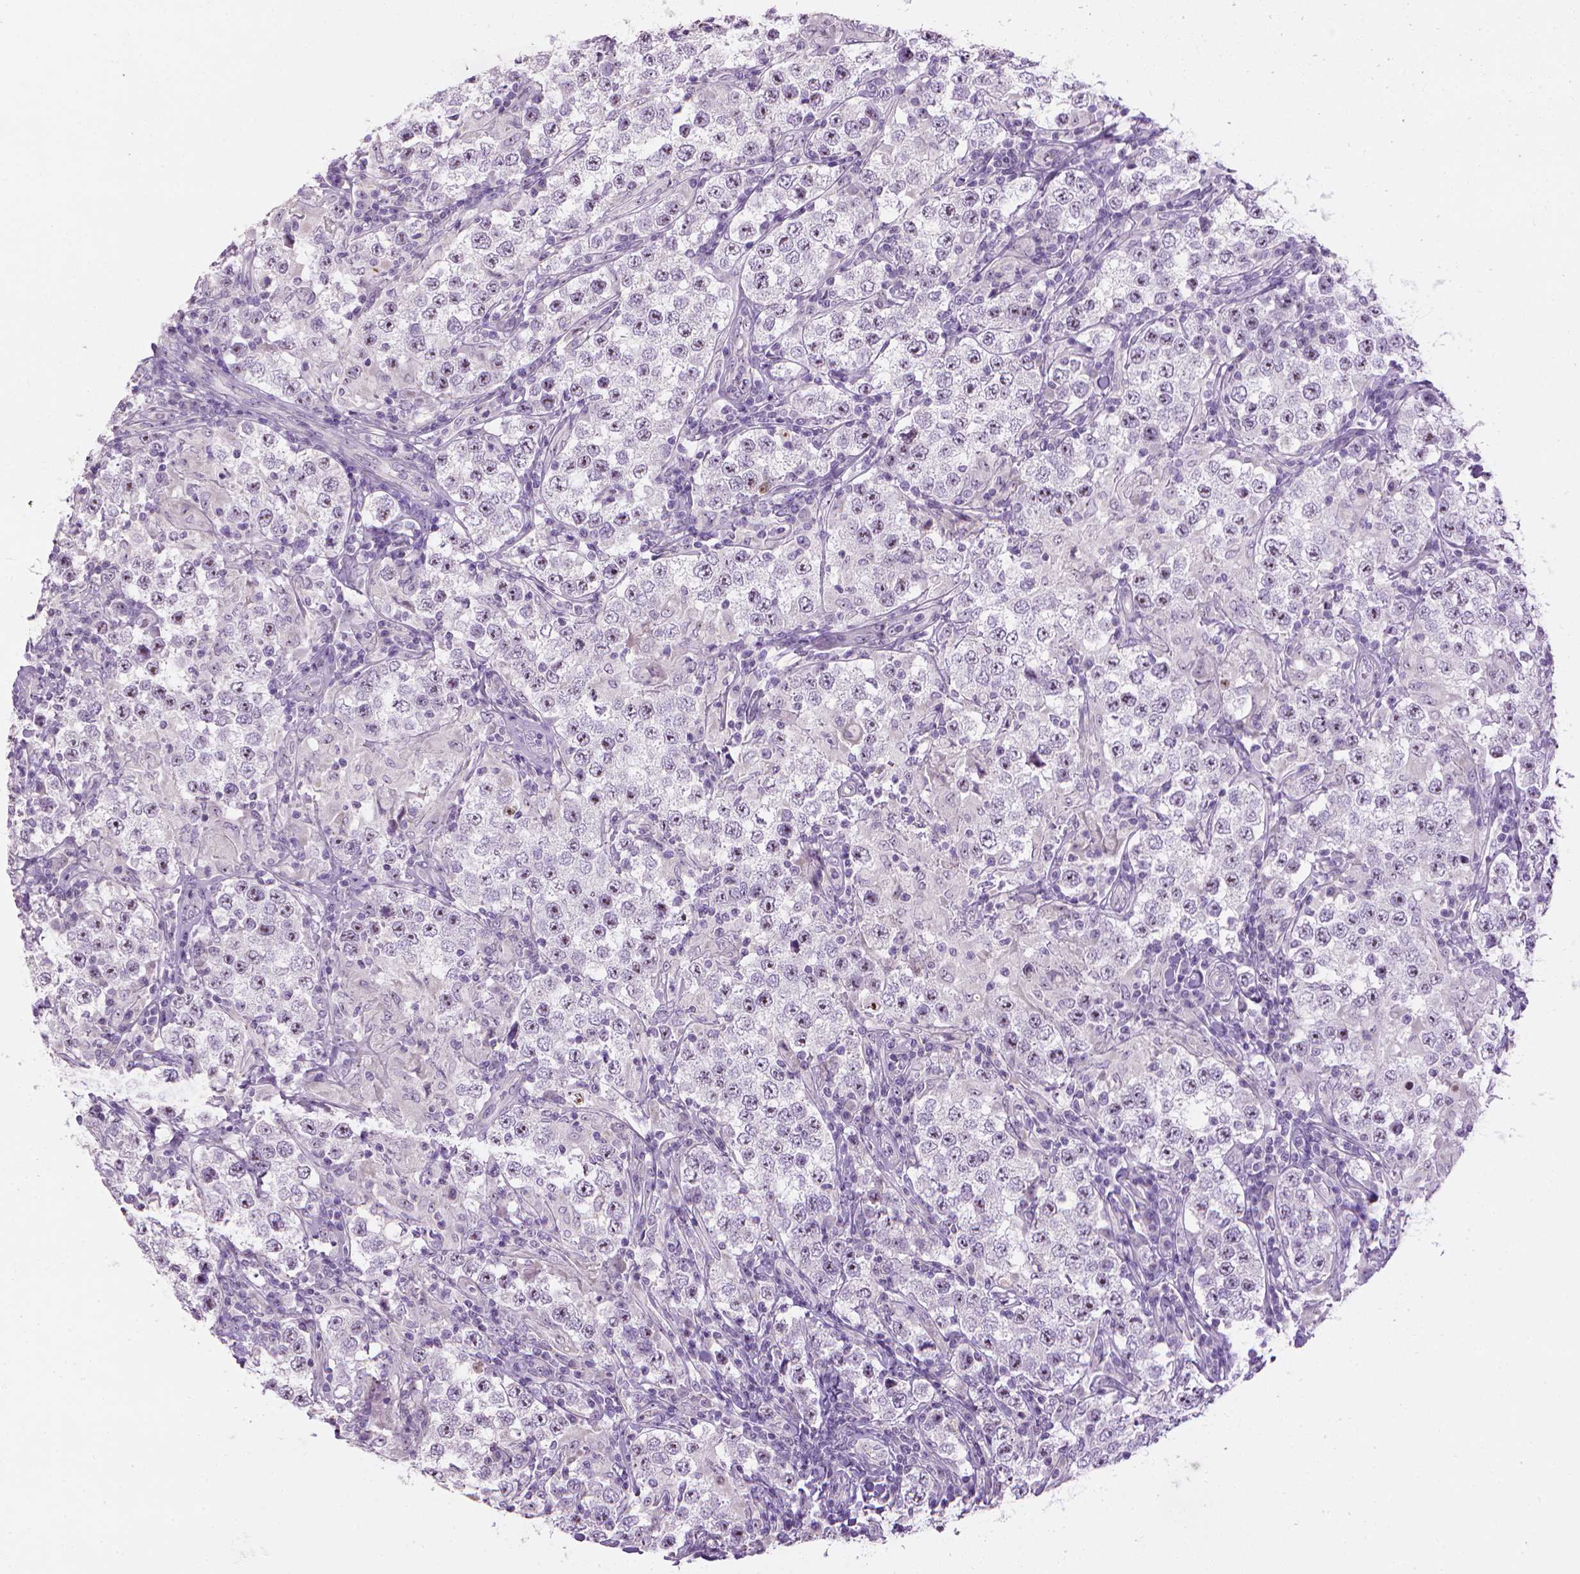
{"staining": {"intensity": "moderate", "quantity": "25%-75%", "location": "nuclear"}, "tissue": "testis cancer", "cell_type": "Tumor cells", "image_type": "cancer", "snomed": [{"axis": "morphology", "description": "Seminoma, NOS"}, {"axis": "morphology", "description": "Carcinoma, Embryonal, NOS"}, {"axis": "topography", "description": "Testis"}], "caption": "Testis seminoma was stained to show a protein in brown. There is medium levels of moderate nuclear staining in about 25%-75% of tumor cells.", "gene": "UTP4", "patient": {"sex": "male", "age": 41}}